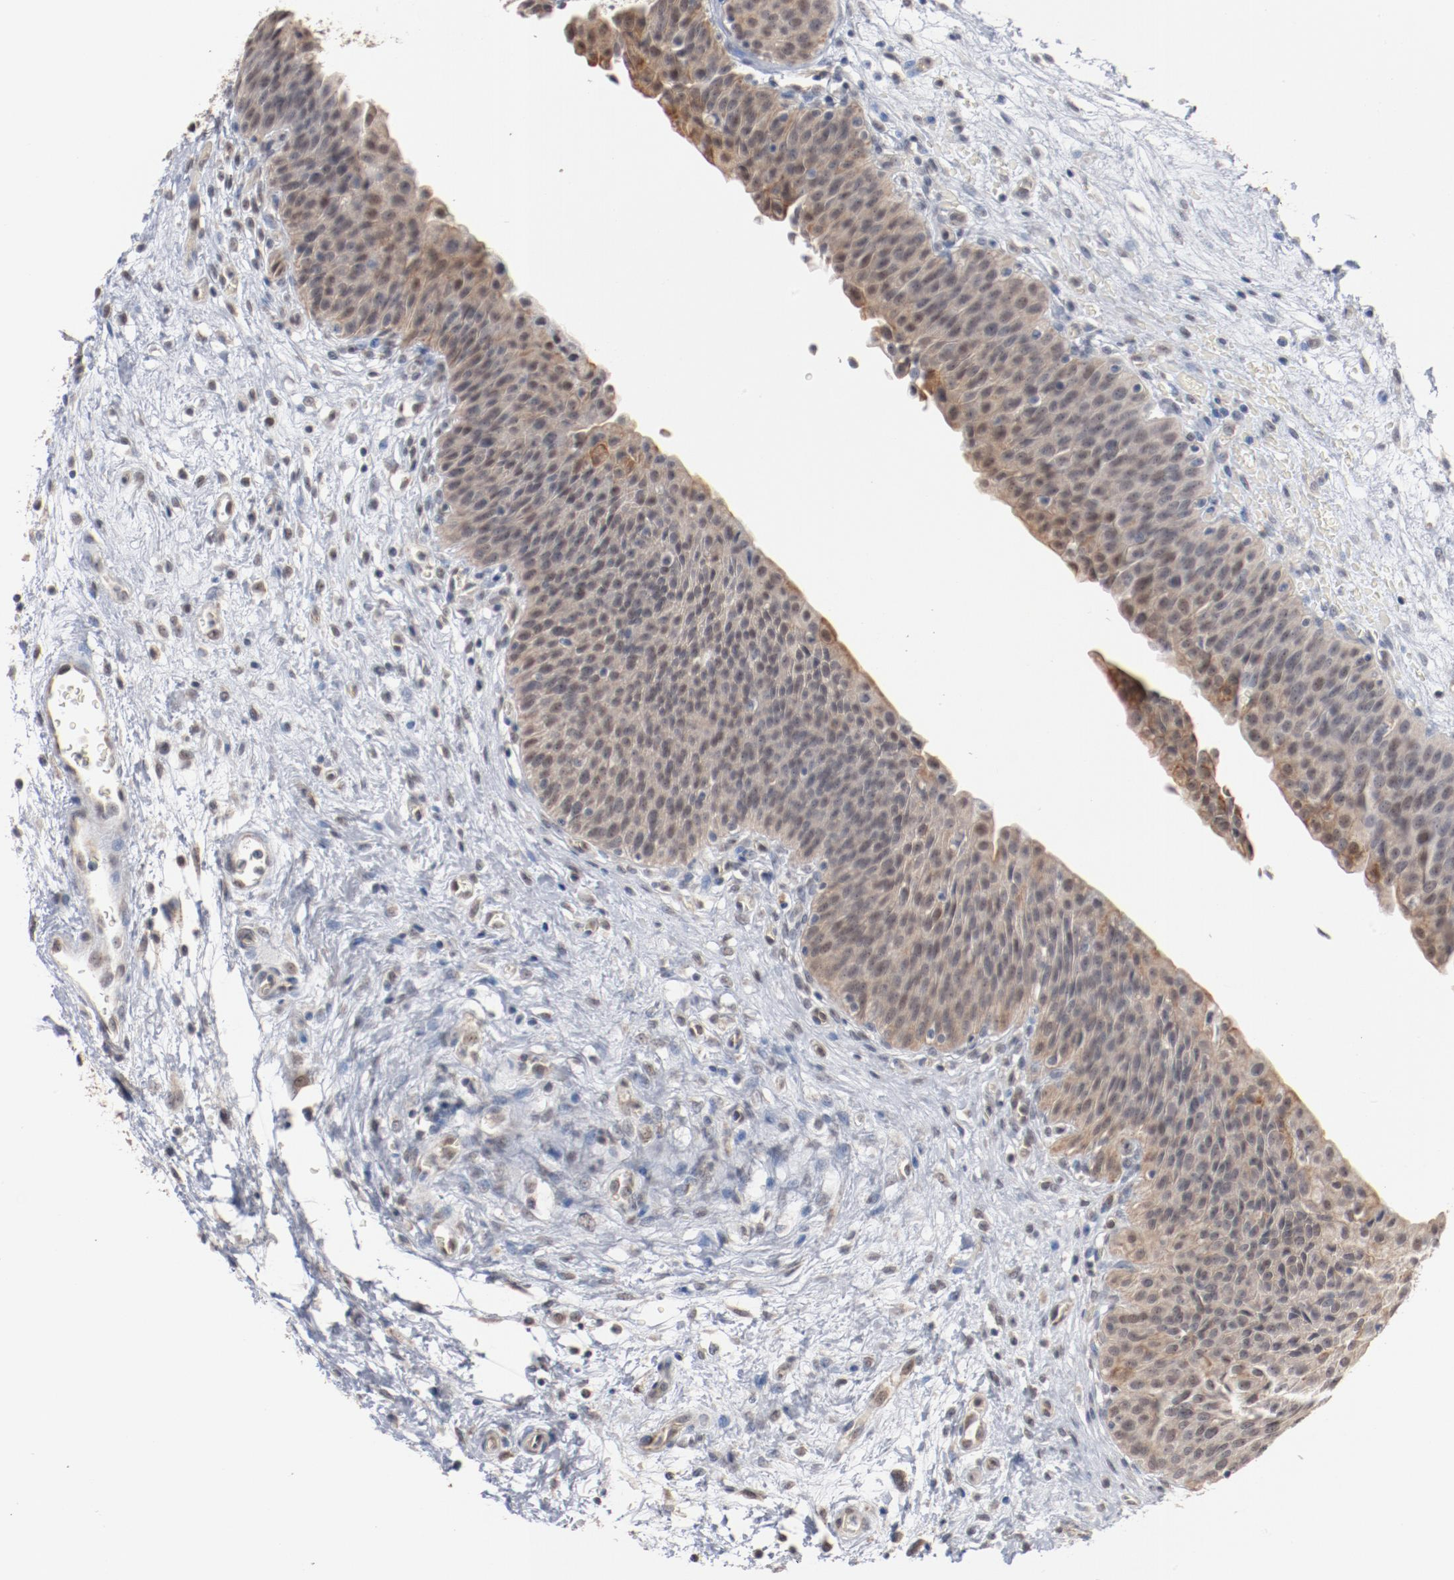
{"staining": {"intensity": "weak", "quantity": "<25%", "location": "cytoplasmic/membranous"}, "tissue": "urinary bladder", "cell_type": "Urothelial cells", "image_type": "normal", "snomed": [{"axis": "morphology", "description": "Normal tissue, NOS"}, {"axis": "topography", "description": "Smooth muscle"}, {"axis": "topography", "description": "Urinary bladder"}], "caption": "High magnification brightfield microscopy of unremarkable urinary bladder stained with DAB (brown) and counterstained with hematoxylin (blue): urothelial cells show no significant expression.", "gene": "ERICH1", "patient": {"sex": "male", "age": 35}}